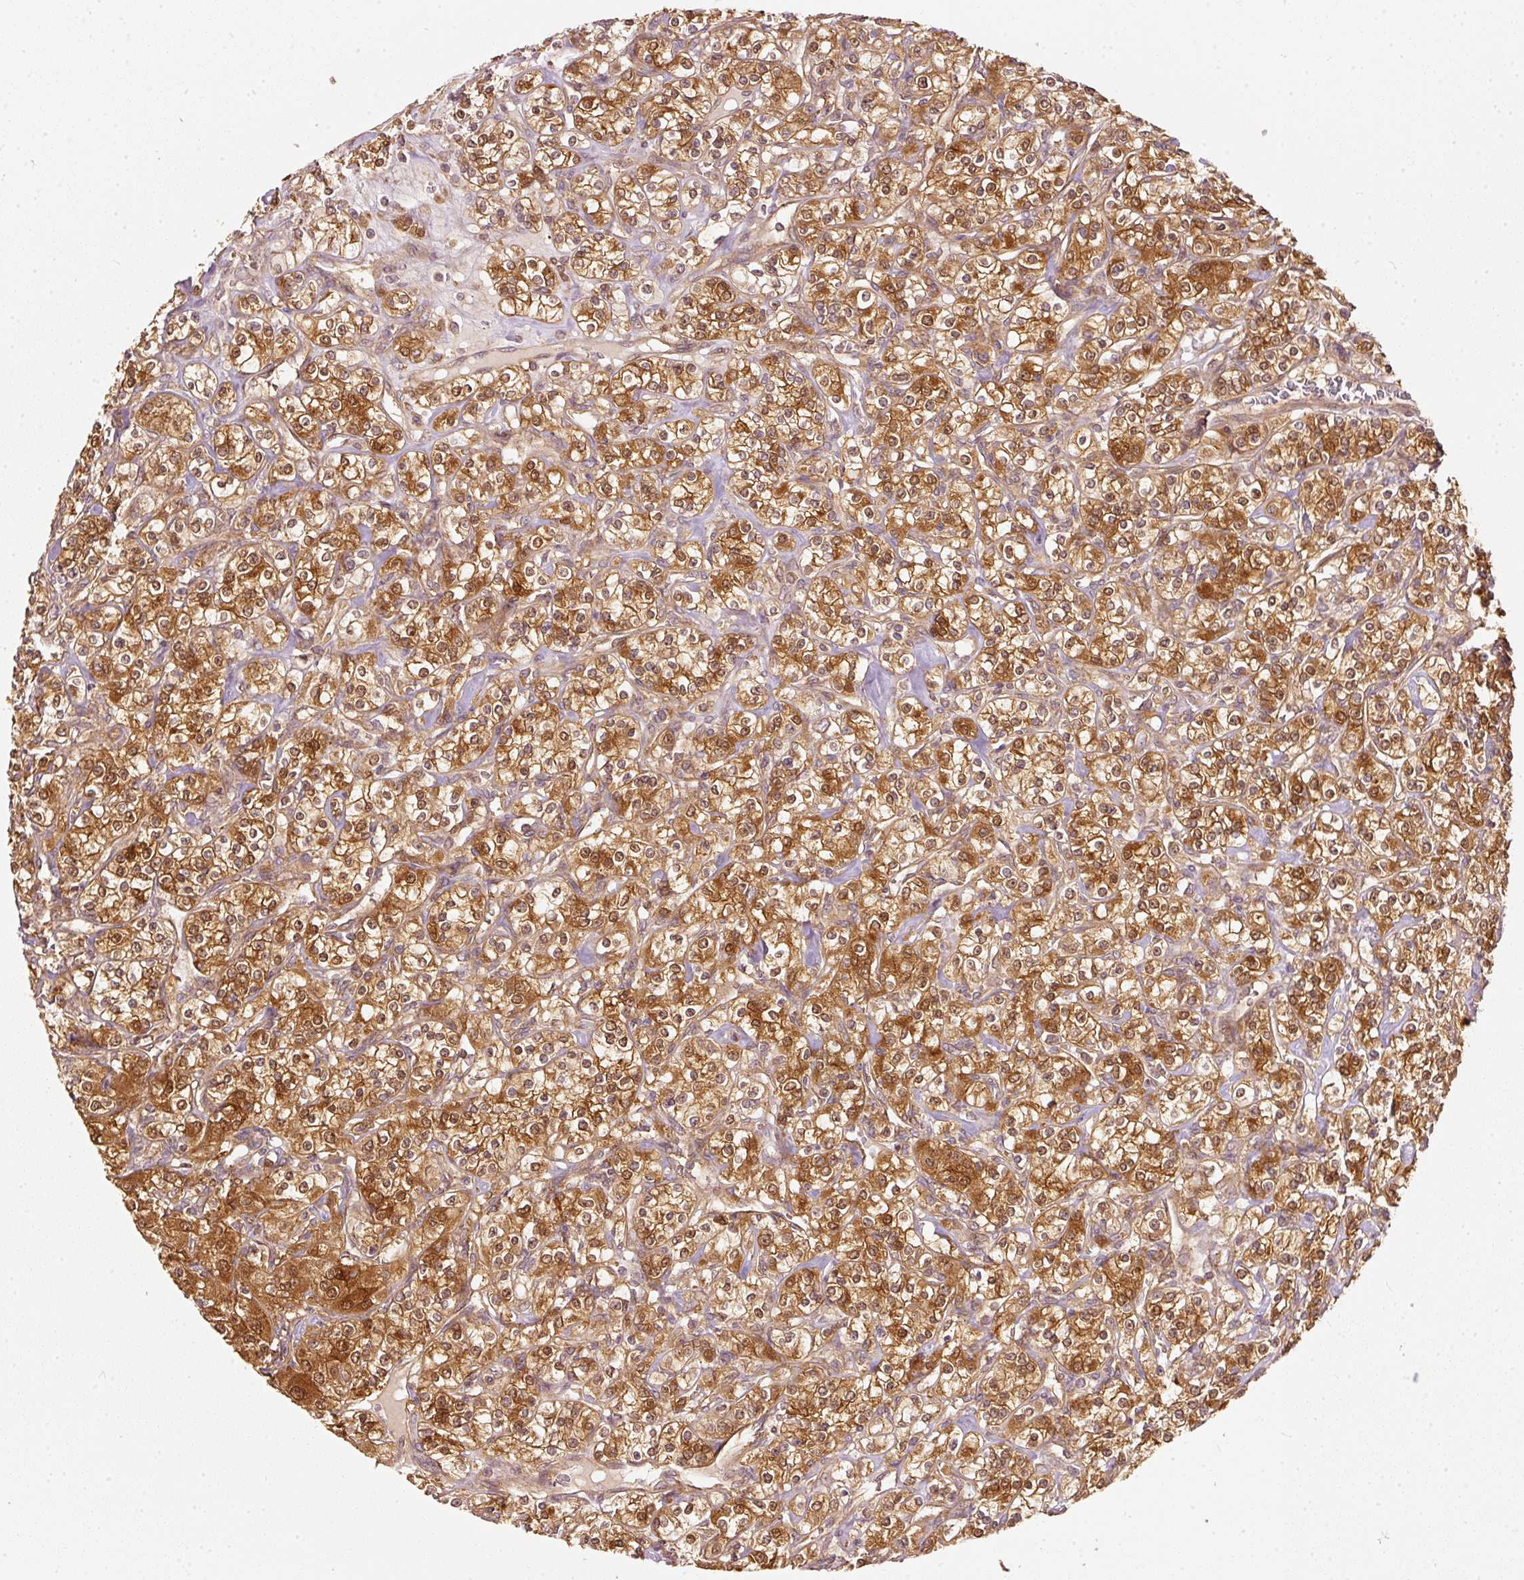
{"staining": {"intensity": "moderate", "quantity": ">75%", "location": "cytoplasmic/membranous,nuclear"}, "tissue": "renal cancer", "cell_type": "Tumor cells", "image_type": "cancer", "snomed": [{"axis": "morphology", "description": "Adenocarcinoma, NOS"}, {"axis": "topography", "description": "Kidney"}], "caption": "An immunohistochemistry (IHC) image of neoplastic tissue is shown. Protein staining in brown shows moderate cytoplasmic/membranous and nuclear positivity in renal adenocarcinoma within tumor cells.", "gene": "EIF3B", "patient": {"sex": "male", "age": 77}}